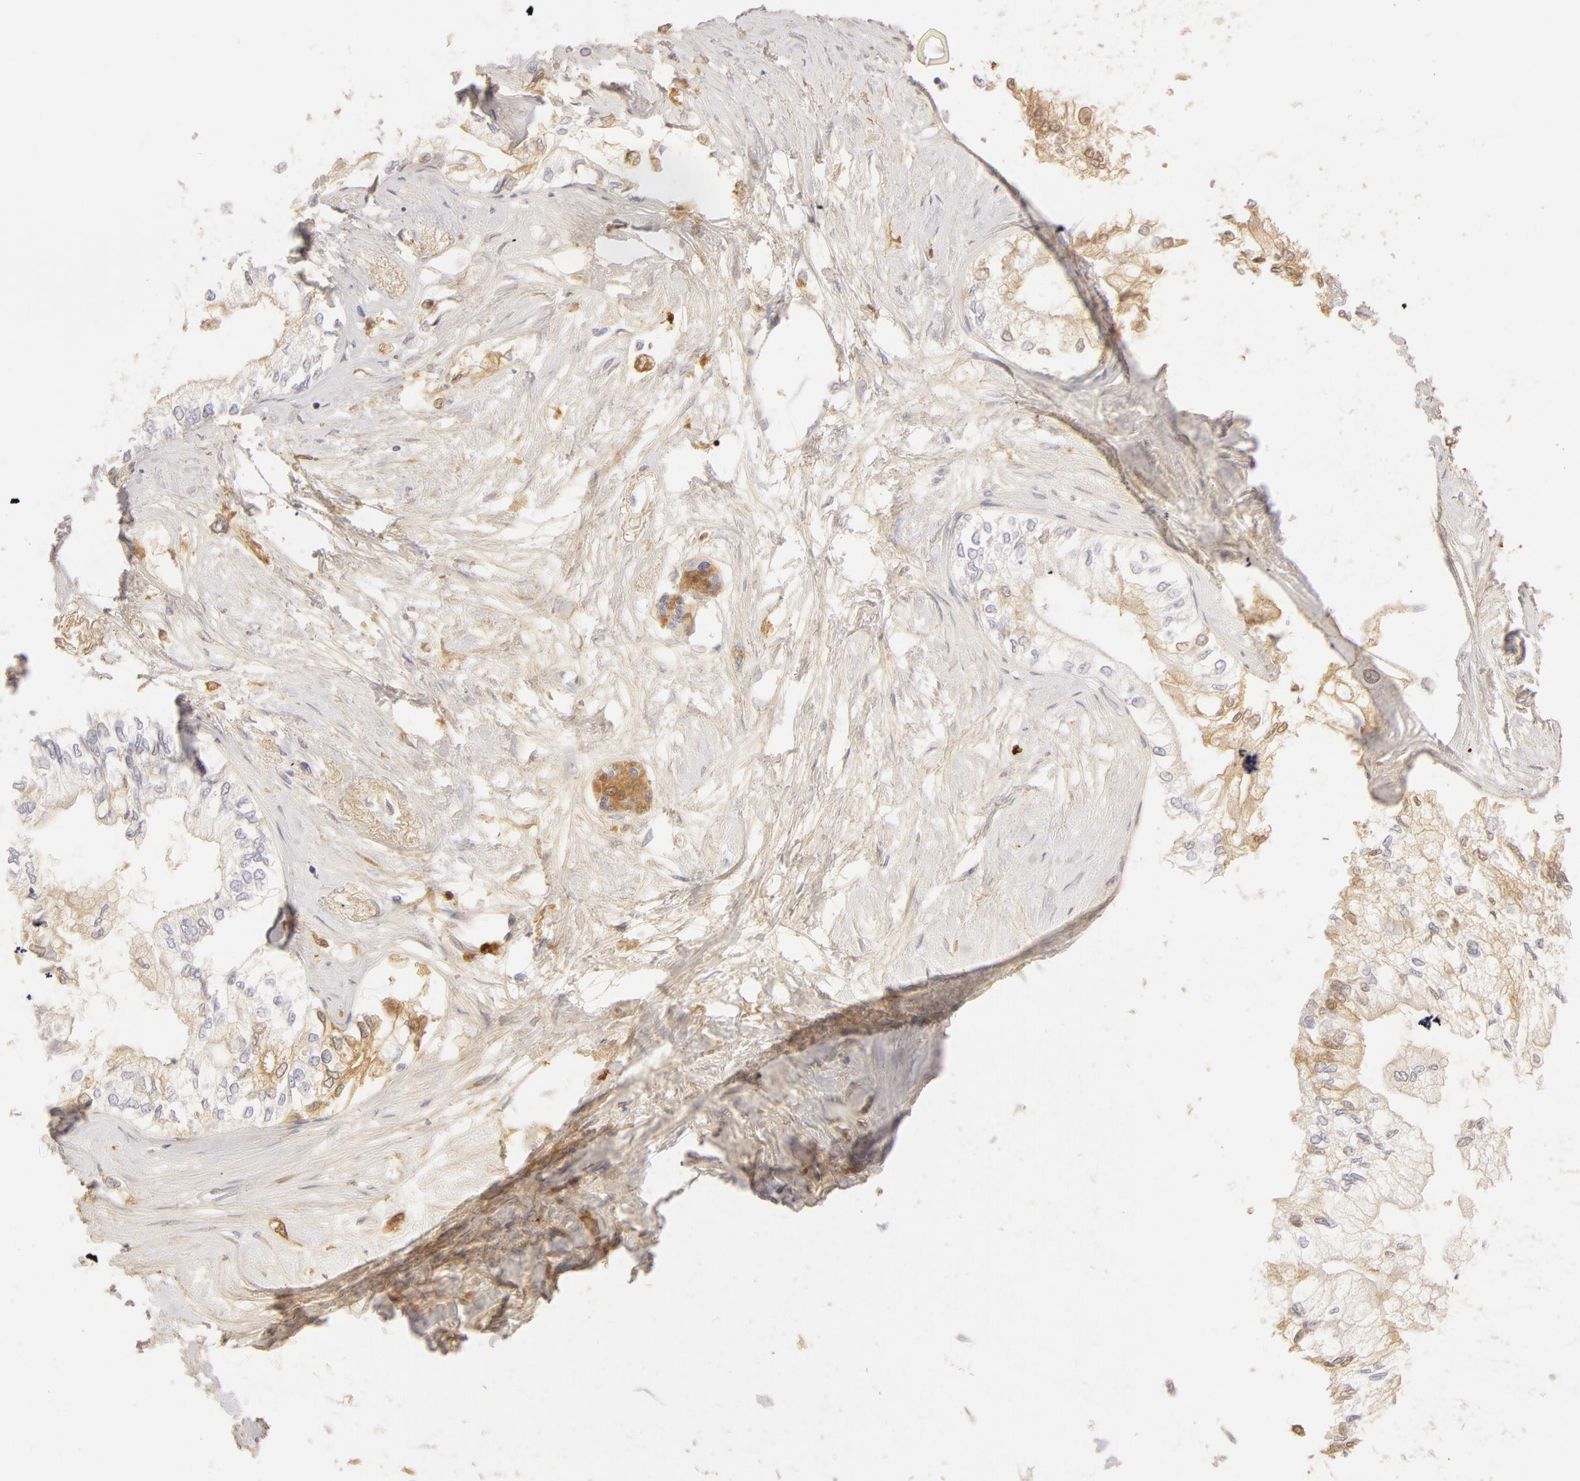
{"staining": {"intensity": "negative", "quantity": "none", "location": "none"}, "tissue": "pancreatic cancer", "cell_type": "Tumor cells", "image_type": "cancer", "snomed": [{"axis": "morphology", "description": "Adenocarcinoma, NOS"}, {"axis": "topography", "description": "Pancreas"}], "caption": "Immunohistochemistry image of neoplastic tissue: human pancreatic cancer stained with DAB exhibits no significant protein positivity in tumor cells. The staining is performed using DAB (3,3'-diaminobenzidine) brown chromogen with nuclei counter-stained in using hematoxylin.", "gene": "C1R", "patient": {"sex": "male", "age": 79}}